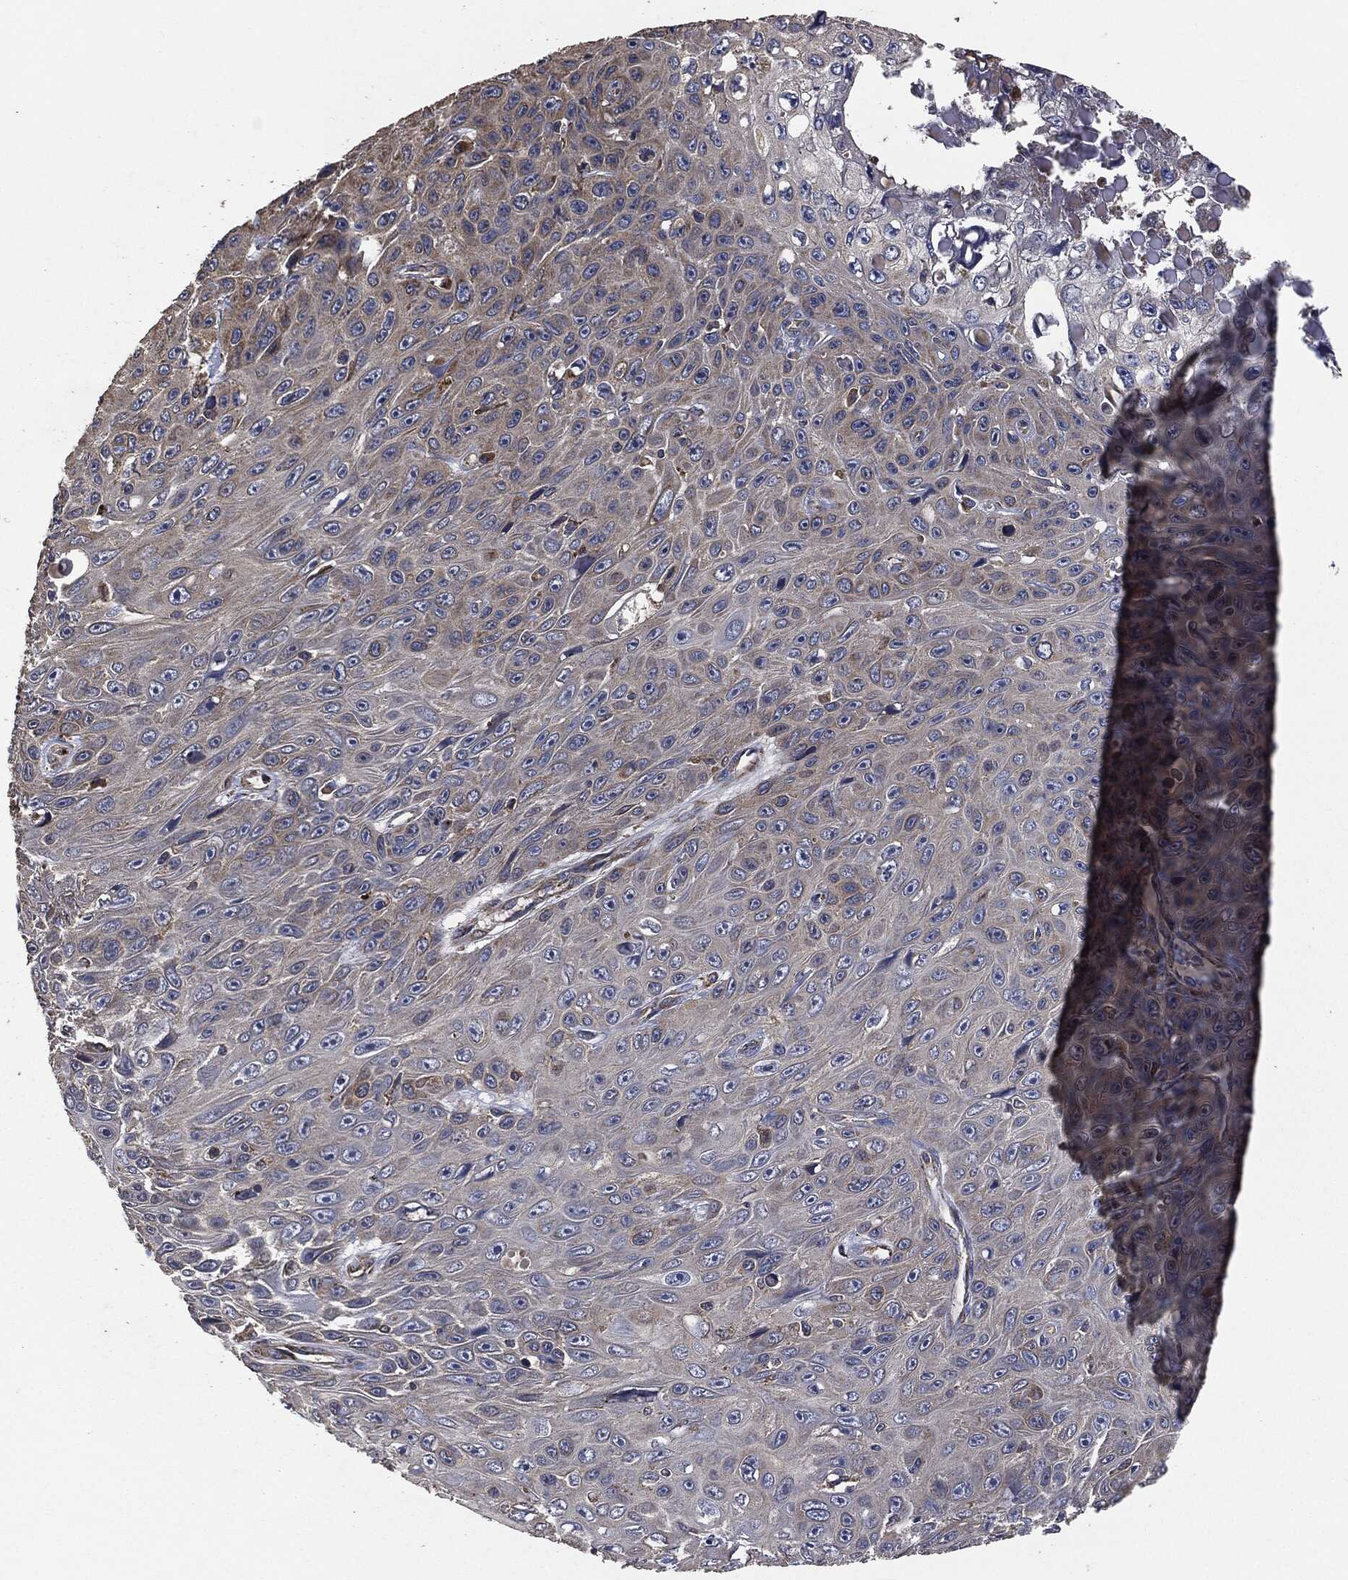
{"staining": {"intensity": "weak", "quantity": "<25%", "location": "cytoplasmic/membranous"}, "tissue": "skin cancer", "cell_type": "Tumor cells", "image_type": "cancer", "snomed": [{"axis": "morphology", "description": "Squamous cell carcinoma, NOS"}, {"axis": "topography", "description": "Skin"}], "caption": "Squamous cell carcinoma (skin) was stained to show a protein in brown. There is no significant positivity in tumor cells.", "gene": "STK3", "patient": {"sex": "male", "age": 82}}